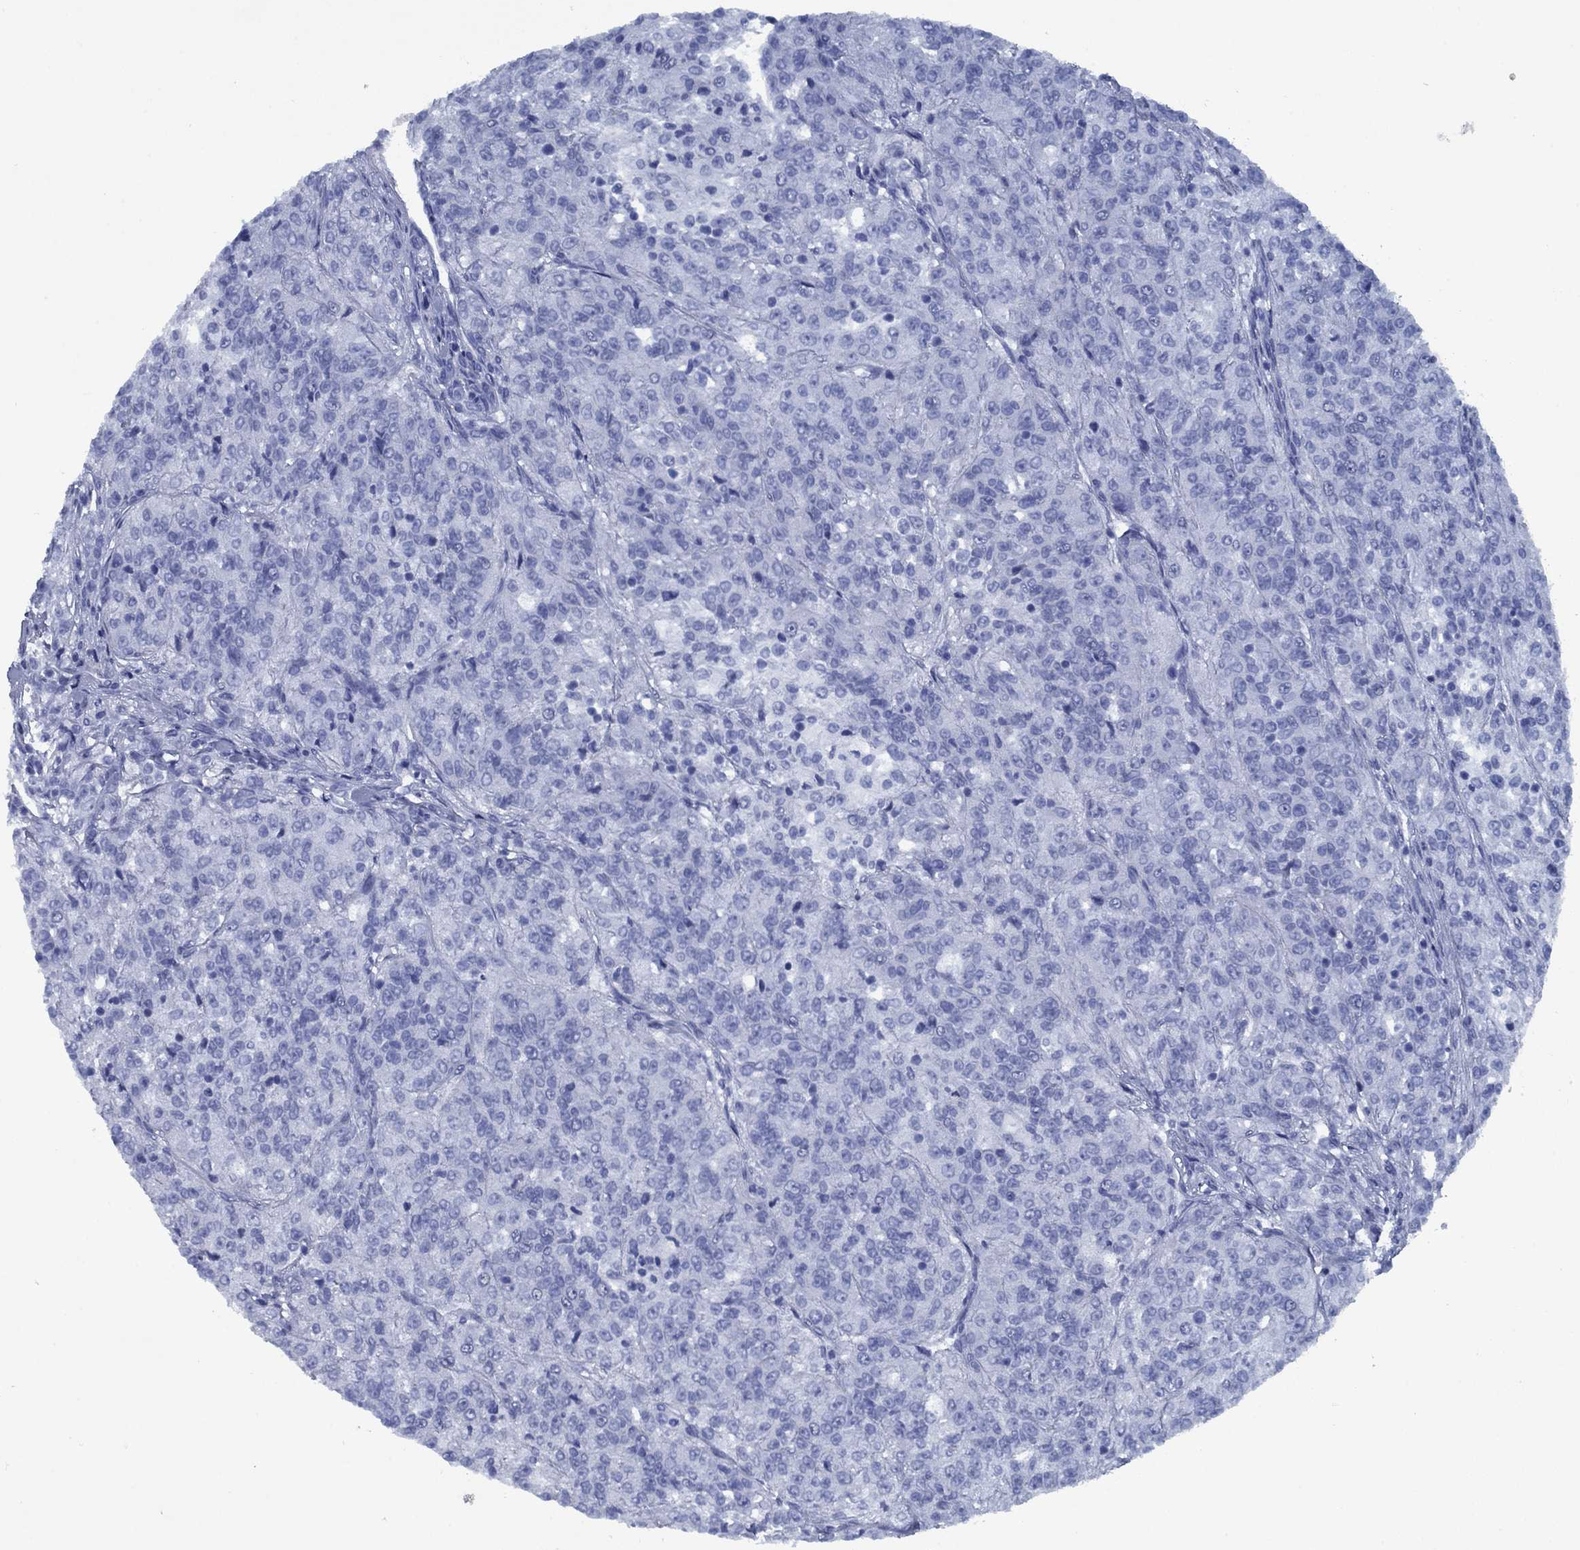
{"staining": {"intensity": "negative", "quantity": "none", "location": "none"}, "tissue": "renal cancer", "cell_type": "Tumor cells", "image_type": "cancer", "snomed": [{"axis": "morphology", "description": "Adenocarcinoma, NOS"}, {"axis": "topography", "description": "Kidney"}], "caption": "DAB (3,3'-diaminobenzidine) immunohistochemical staining of adenocarcinoma (renal) shows no significant staining in tumor cells.", "gene": "PNMA8A", "patient": {"sex": "female", "age": 63}}